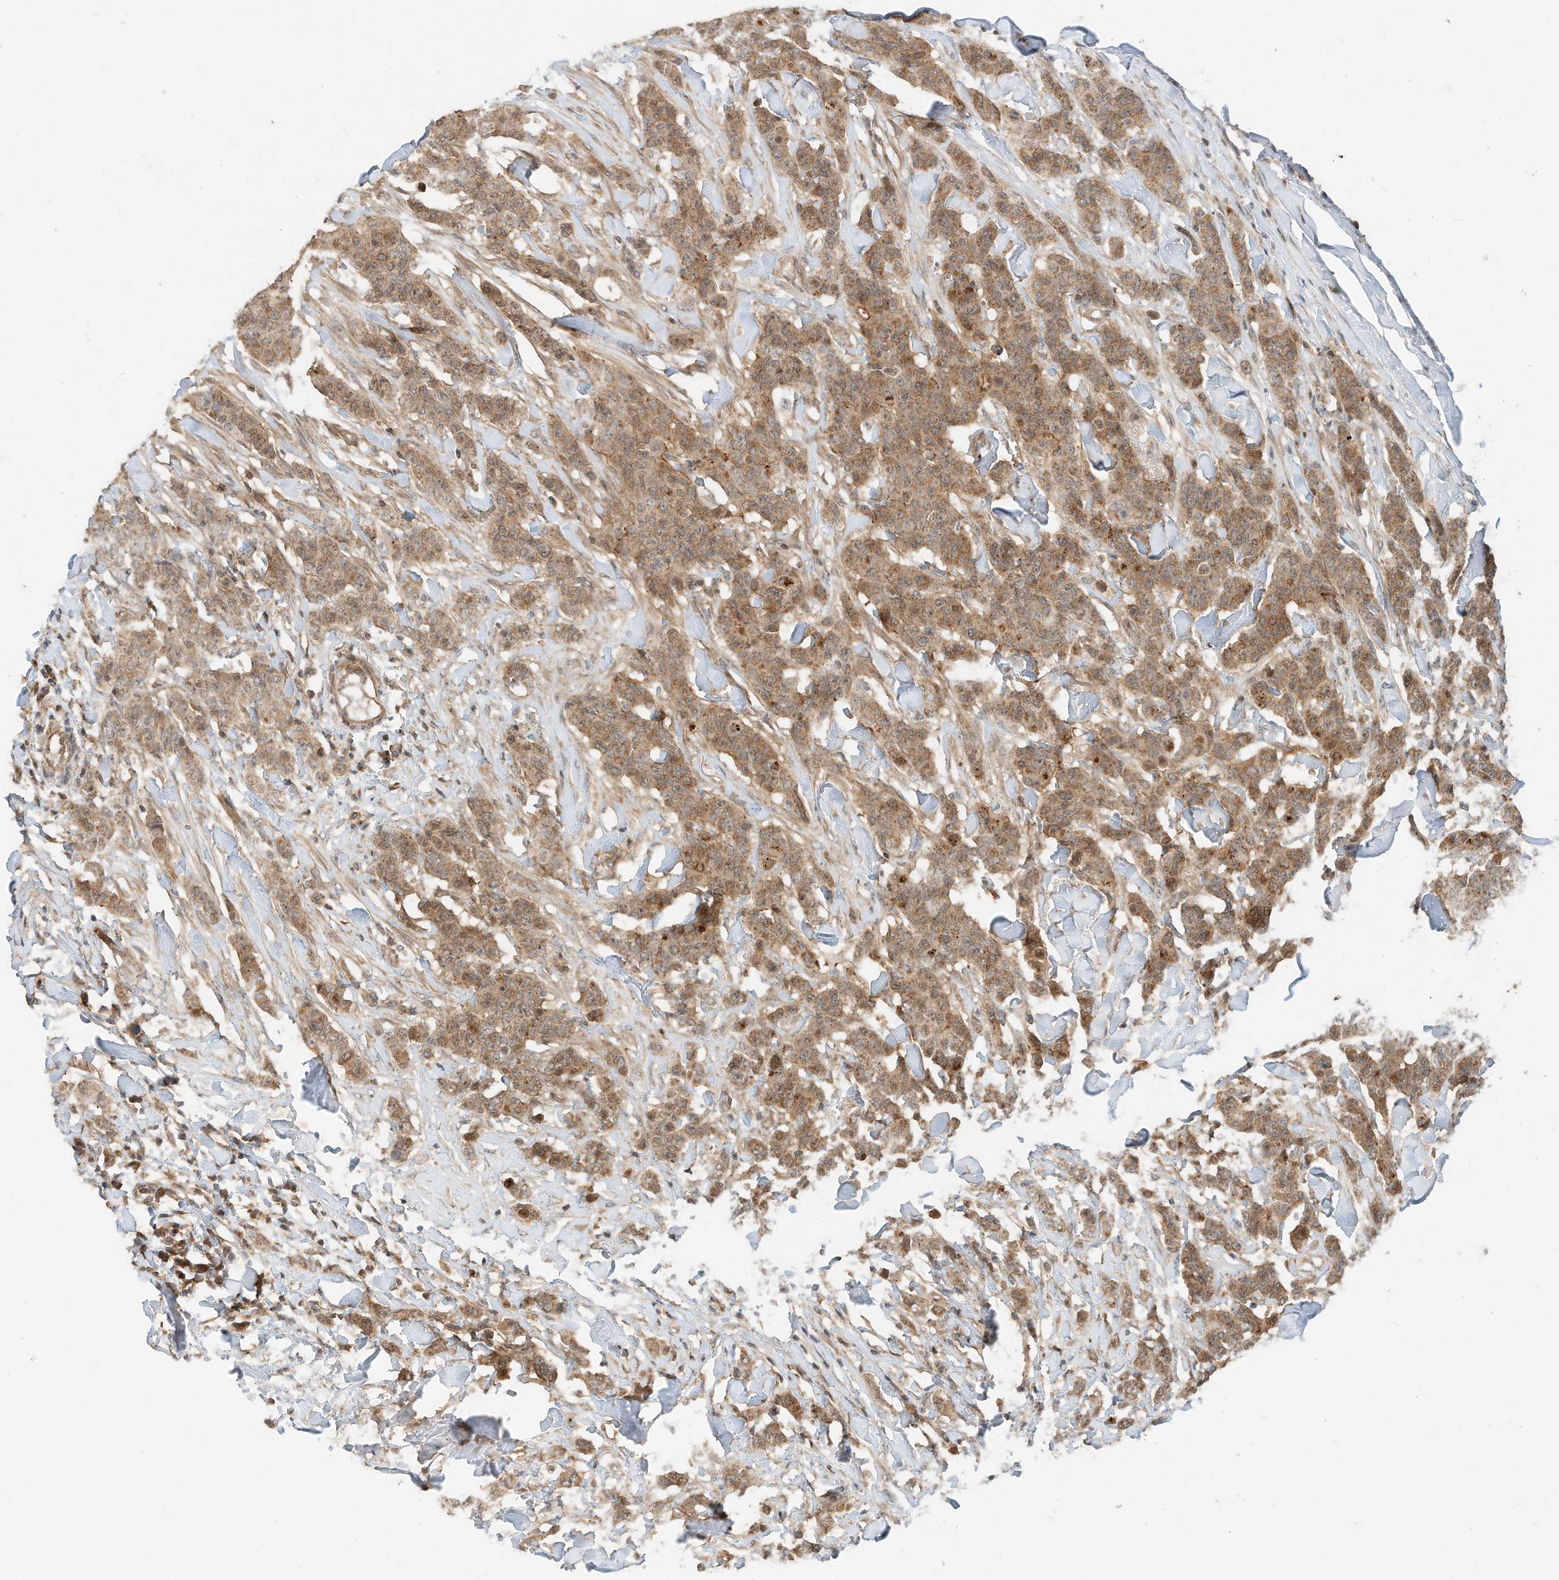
{"staining": {"intensity": "moderate", "quantity": ">75%", "location": "cytoplasmic/membranous"}, "tissue": "breast cancer", "cell_type": "Tumor cells", "image_type": "cancer", "snomed": [{"axis": "morphology", "description": "Duct carcinoma"}, {"axis": "topography", "description": "Breast"}], "caption": "Human breast cancer (intraductal carcinoma) stained with a protein marker displays moderate staining in tumor cells.", "gene": "CPAMD8", "patient": {"sex": "female", "age": 40}}